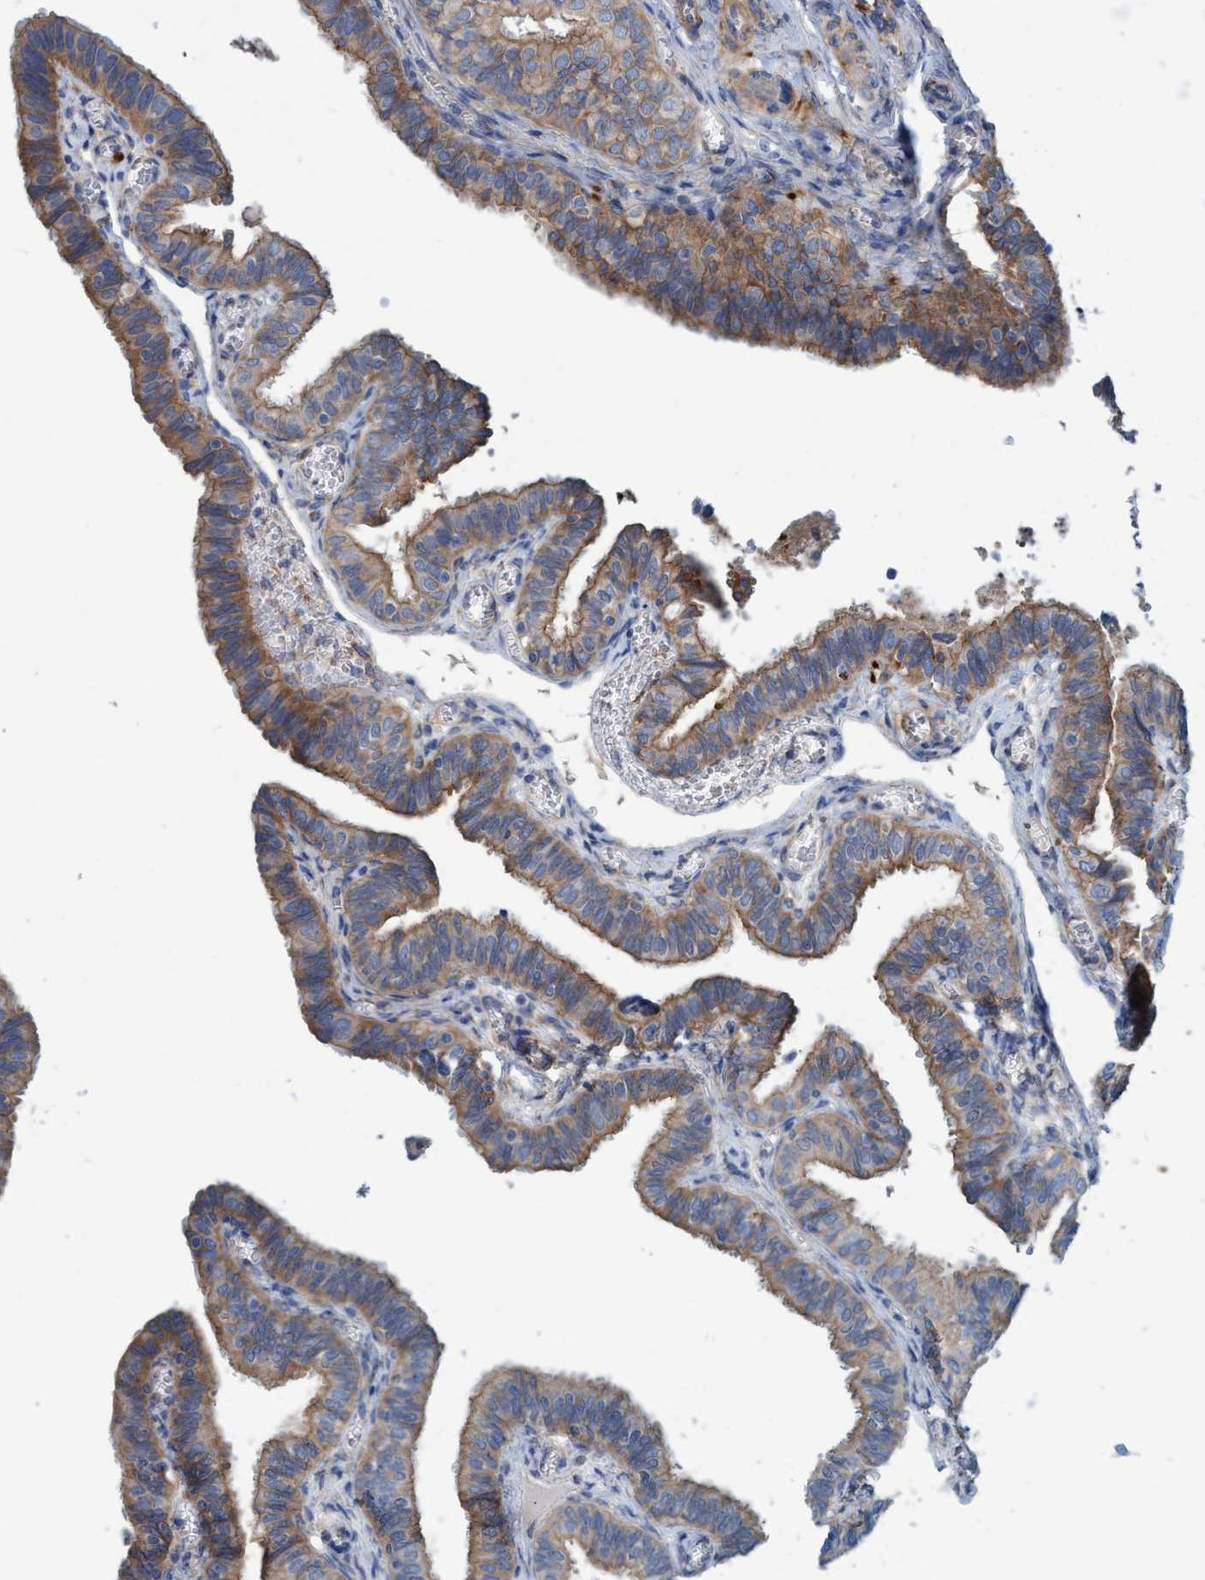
{"staining": {"intensity": "moderate", "quantity": ">75%", "location": "cytoplasmic/membranous"}, "tissue": "fallopian tube", "cell_type": "Glandular cells", "image_type": "normal", "snomed": [{"axis": "morphology", "description": "Normal tissue, NOS"}, {"axis": "topography", "description": "Fallopian tube"}], "caption": "Protein staining demonstrates moderate cytoplasmic/membranous expression in approximately >75% of glandular cells in normal fallopian tube.", "gene": "GULP1", "patient": {"sex": "female", "age": 46}}